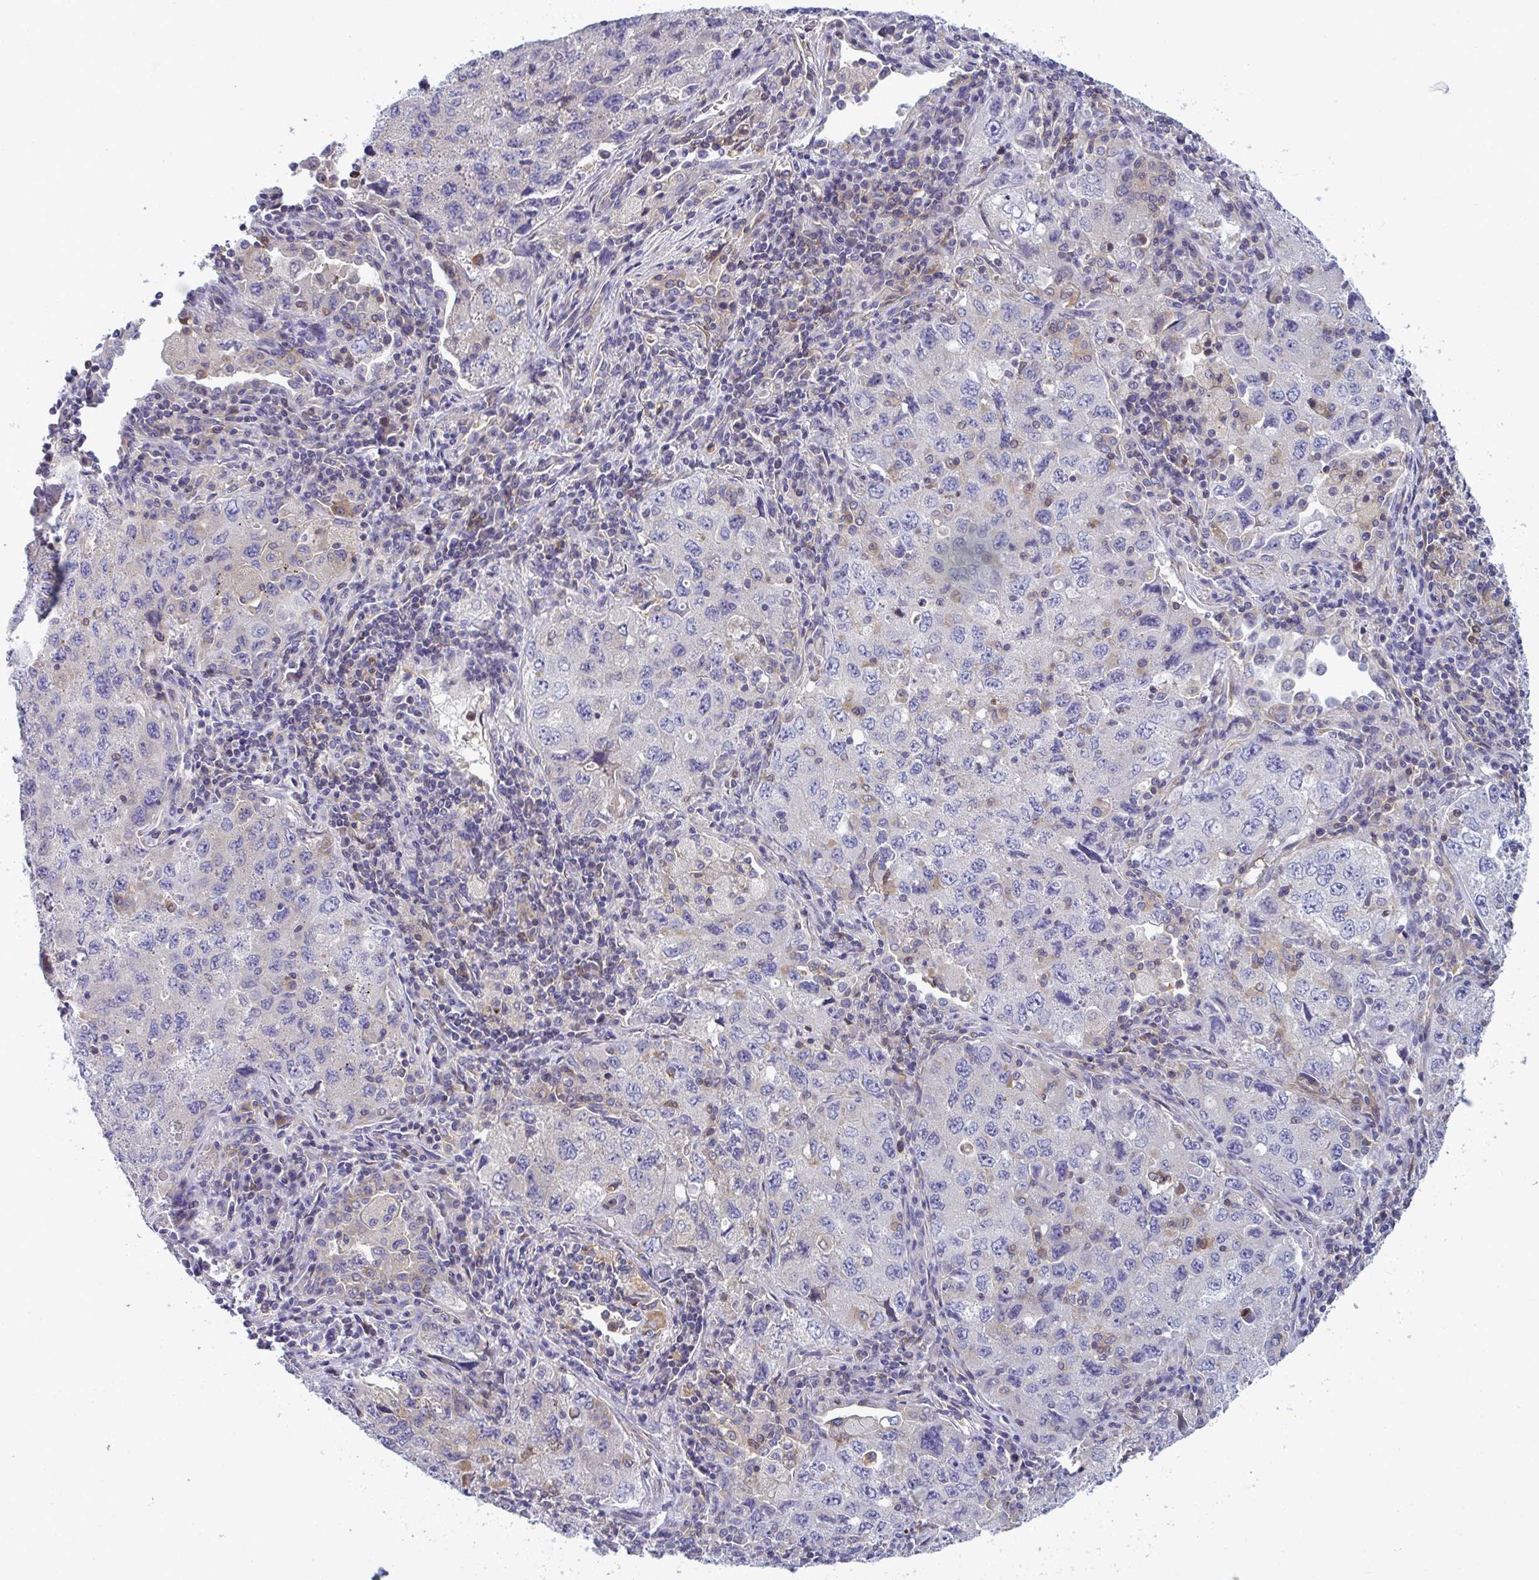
{"staining": {"intensity": "negative", "quantity": "none", "location": "none"}, "tissue": "lung cancer", "cell_type": "Tumor cells", "image_type": "cancer", "snomed": [{"axis": "morphology", "description": "Adenocarcinoma, NOS"}, {"axis": "topography", "description": "Lung"}], "caption": "Immunohistochemical staining of human lung cancer displays no significant expression in tumor cells.", "gene": "SLC30A6", "patient": {"sex": "female", "age": 57}}